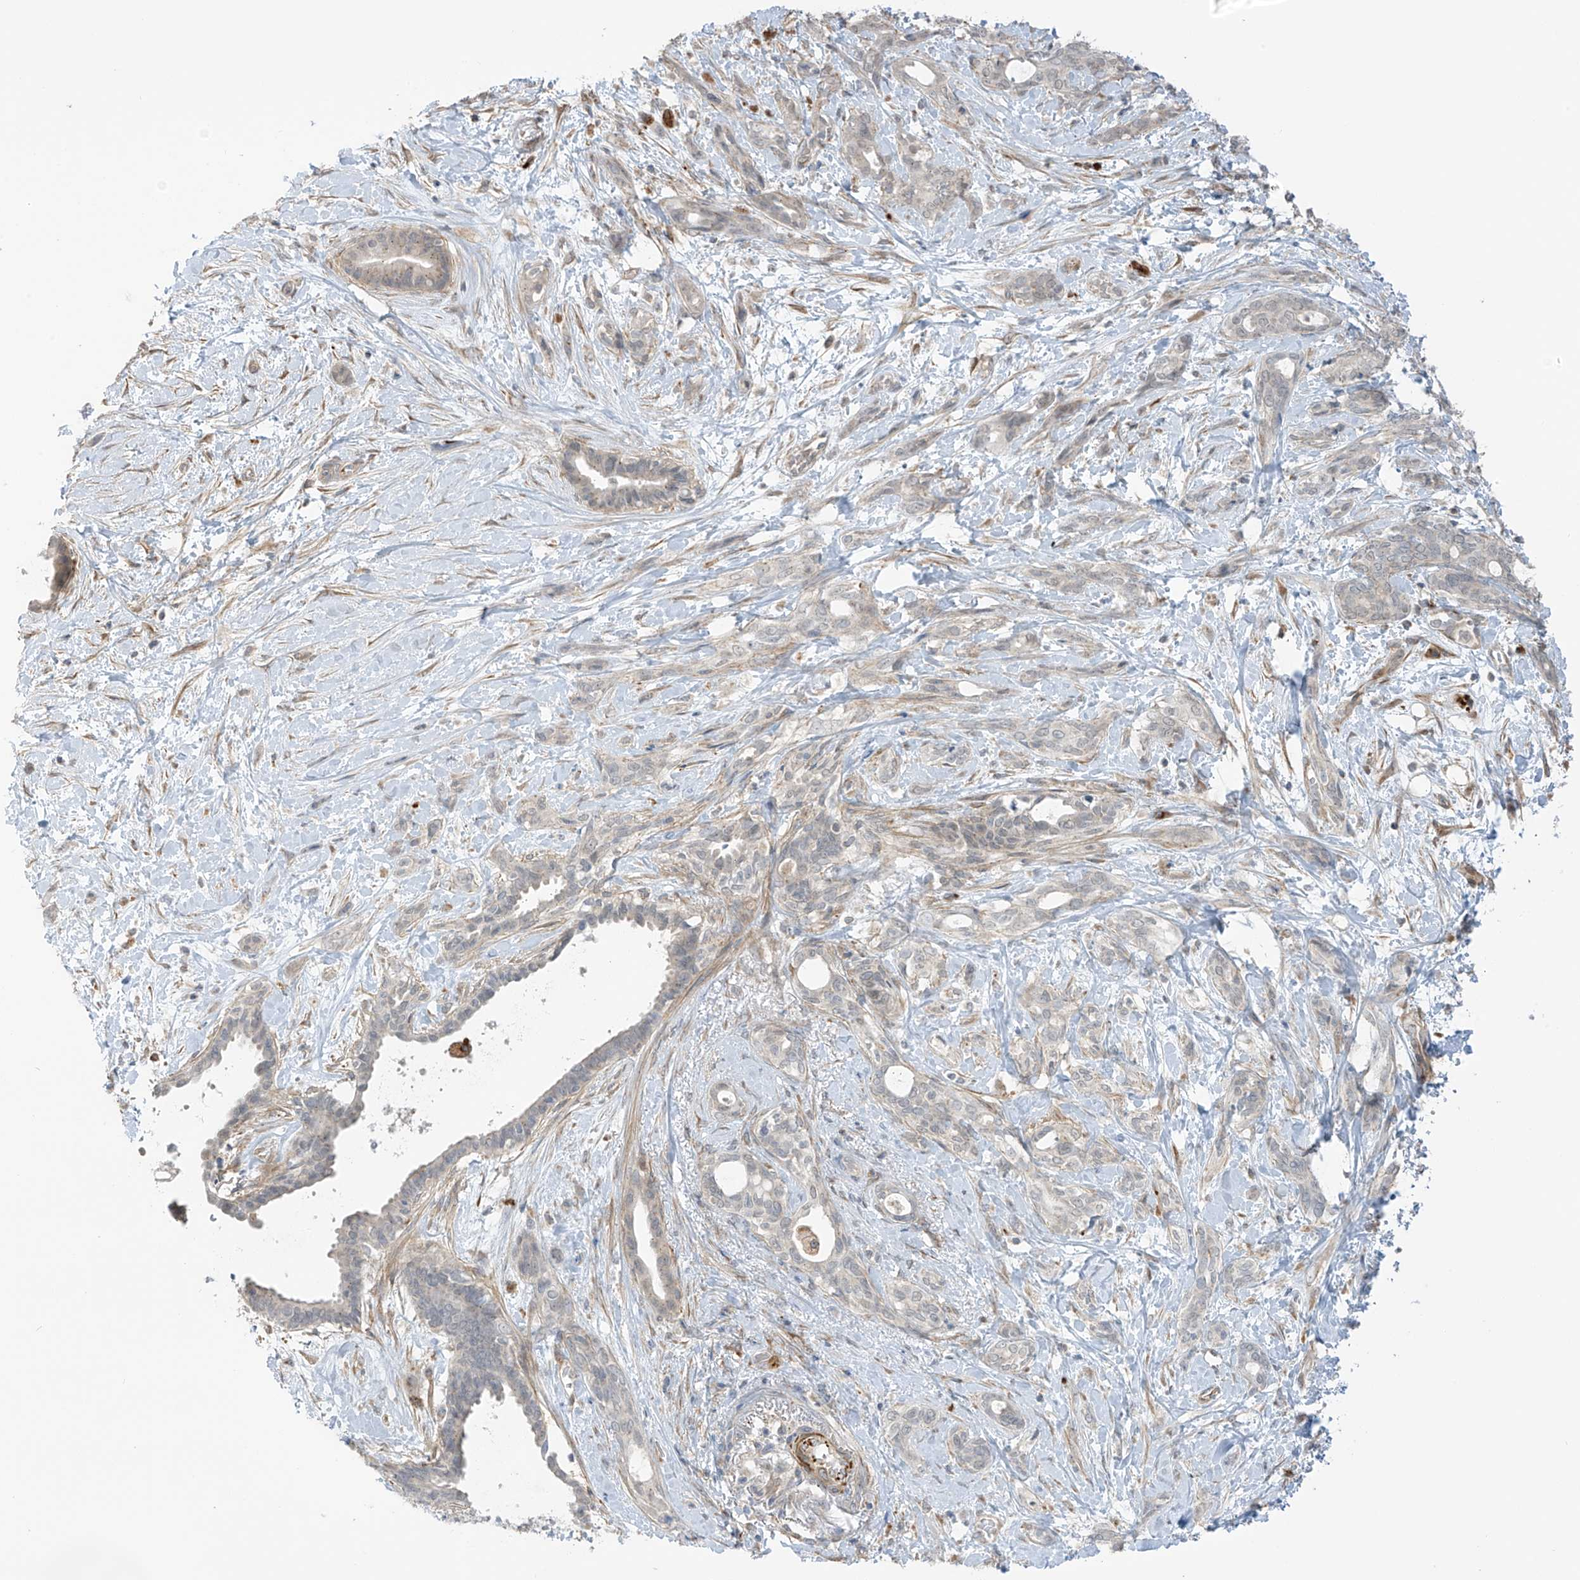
{"staining": {"intensity": "negative", "quantity": "none", "location": "none"}, "tissue": "pancreatic cancer", "cell_type": "Tumor cells", "image_type": "cancer", "snomed": [{"axis": "morphology", "description": "Normal tissue, NOS"}, {"axis": "morphology", "description": "Adenocarcinoma, NOS"}, {"axis": "topography", "description": "Pancreas"}, {"axis": "topography", "description": "Peripheral nerve tissue"}], "caption": "The image demonstrates no staining of tumor cells in pancreatic cancer (adenocarcinoma).", "gene": "HS6ST2", "patient": {"sex": "female", "age": 63}}